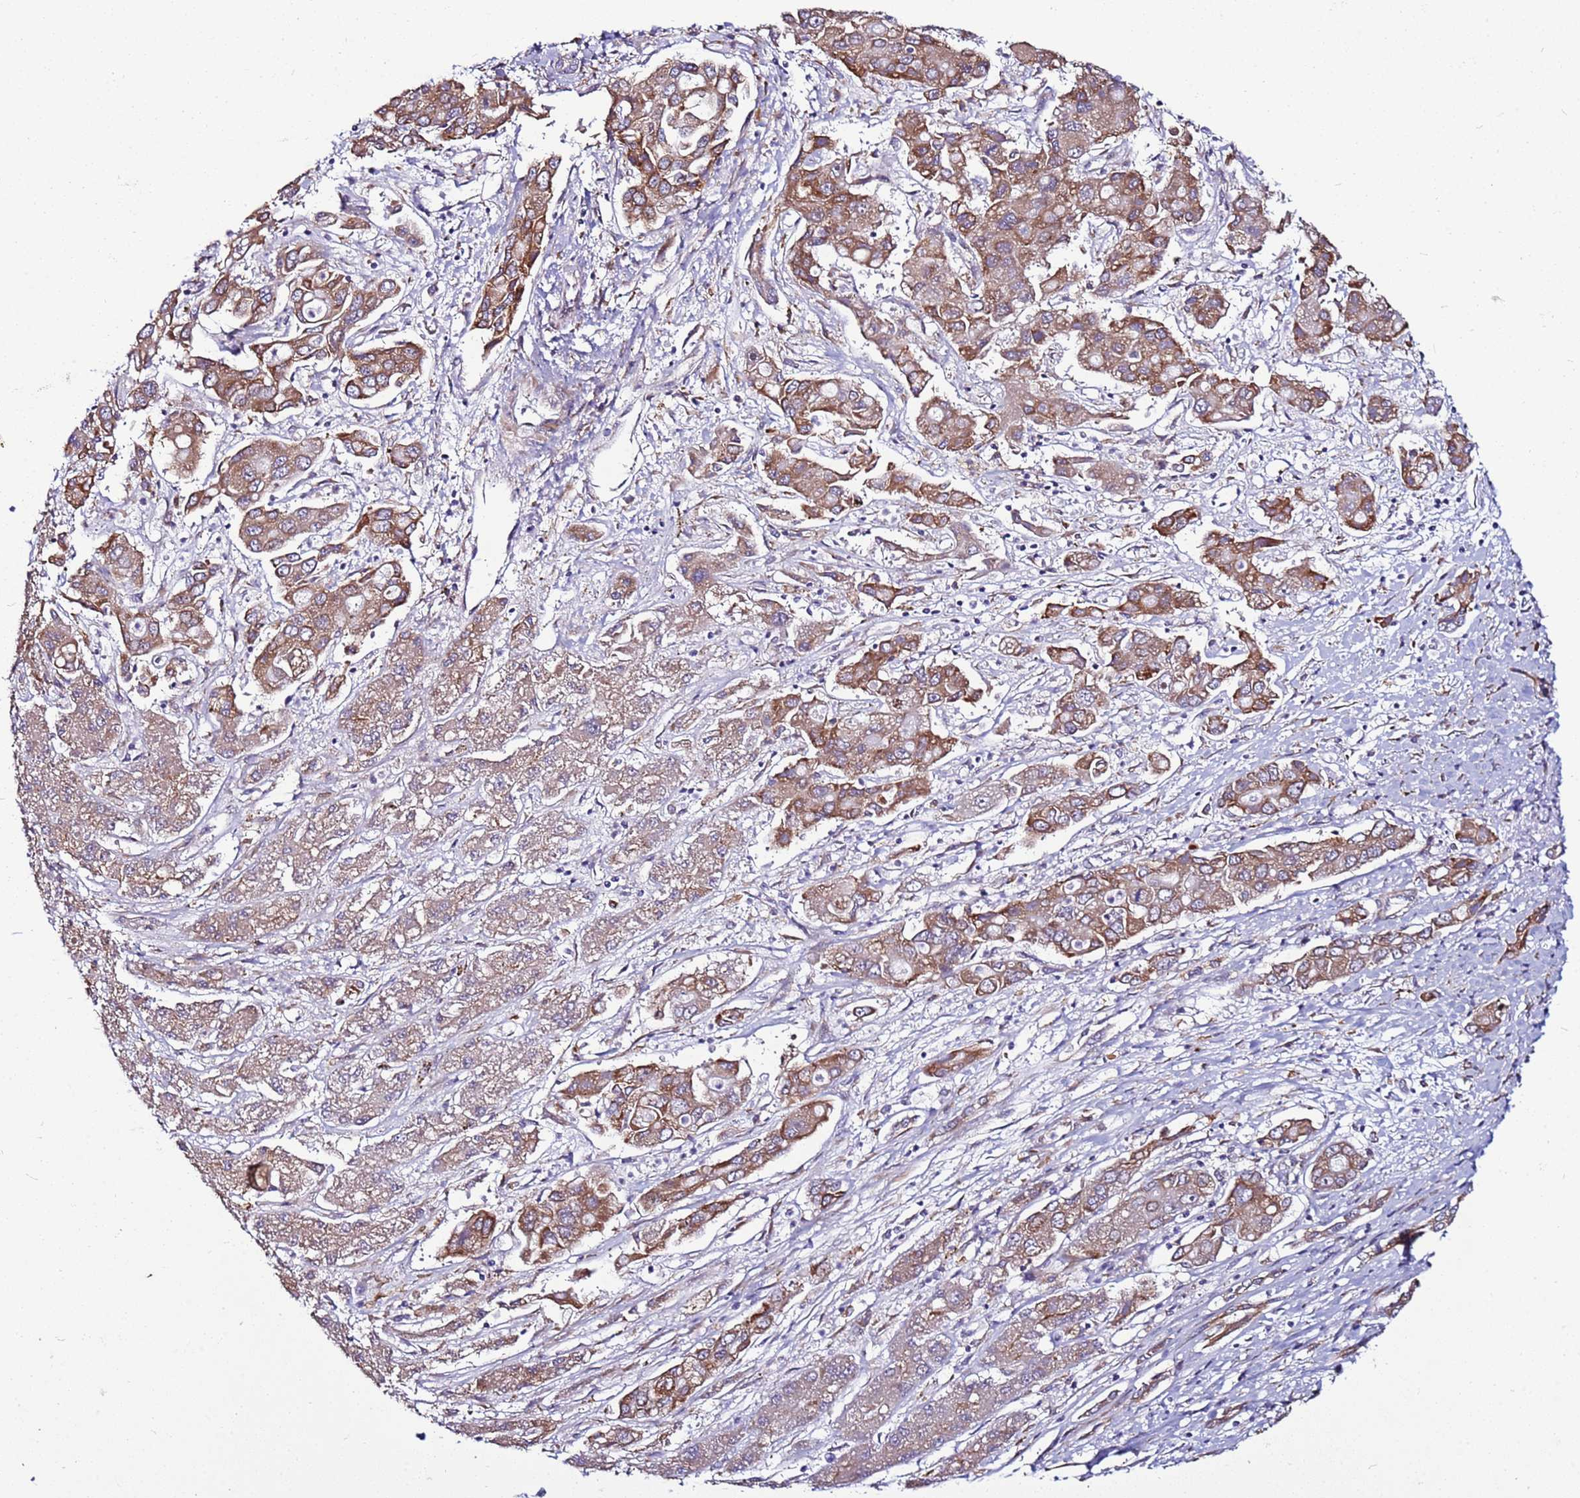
{"staining": {"intensity": "moderate", "quantity": ">75%", "location": "cytoplasmic/membranous"}, "tissue": "liver cancer", "cell_type": "Tumor cells", "image_type": "cancer", "snomed": [{"axis": "morphology", "description": "Cholangiocarcinoma"}, {"axis": "topography", "description": "Liver"}], "caption": "DAB (3,3'-diaminobenzidine) immunohistochemical staining of human cholangiocarcinoma (liver) demonstrates moderate cytoplasmic/membranous protein positivity in about >75% of tumor cells.", "gene": "MCRIP1", "patient": {"sex": "male", "age": 67}}